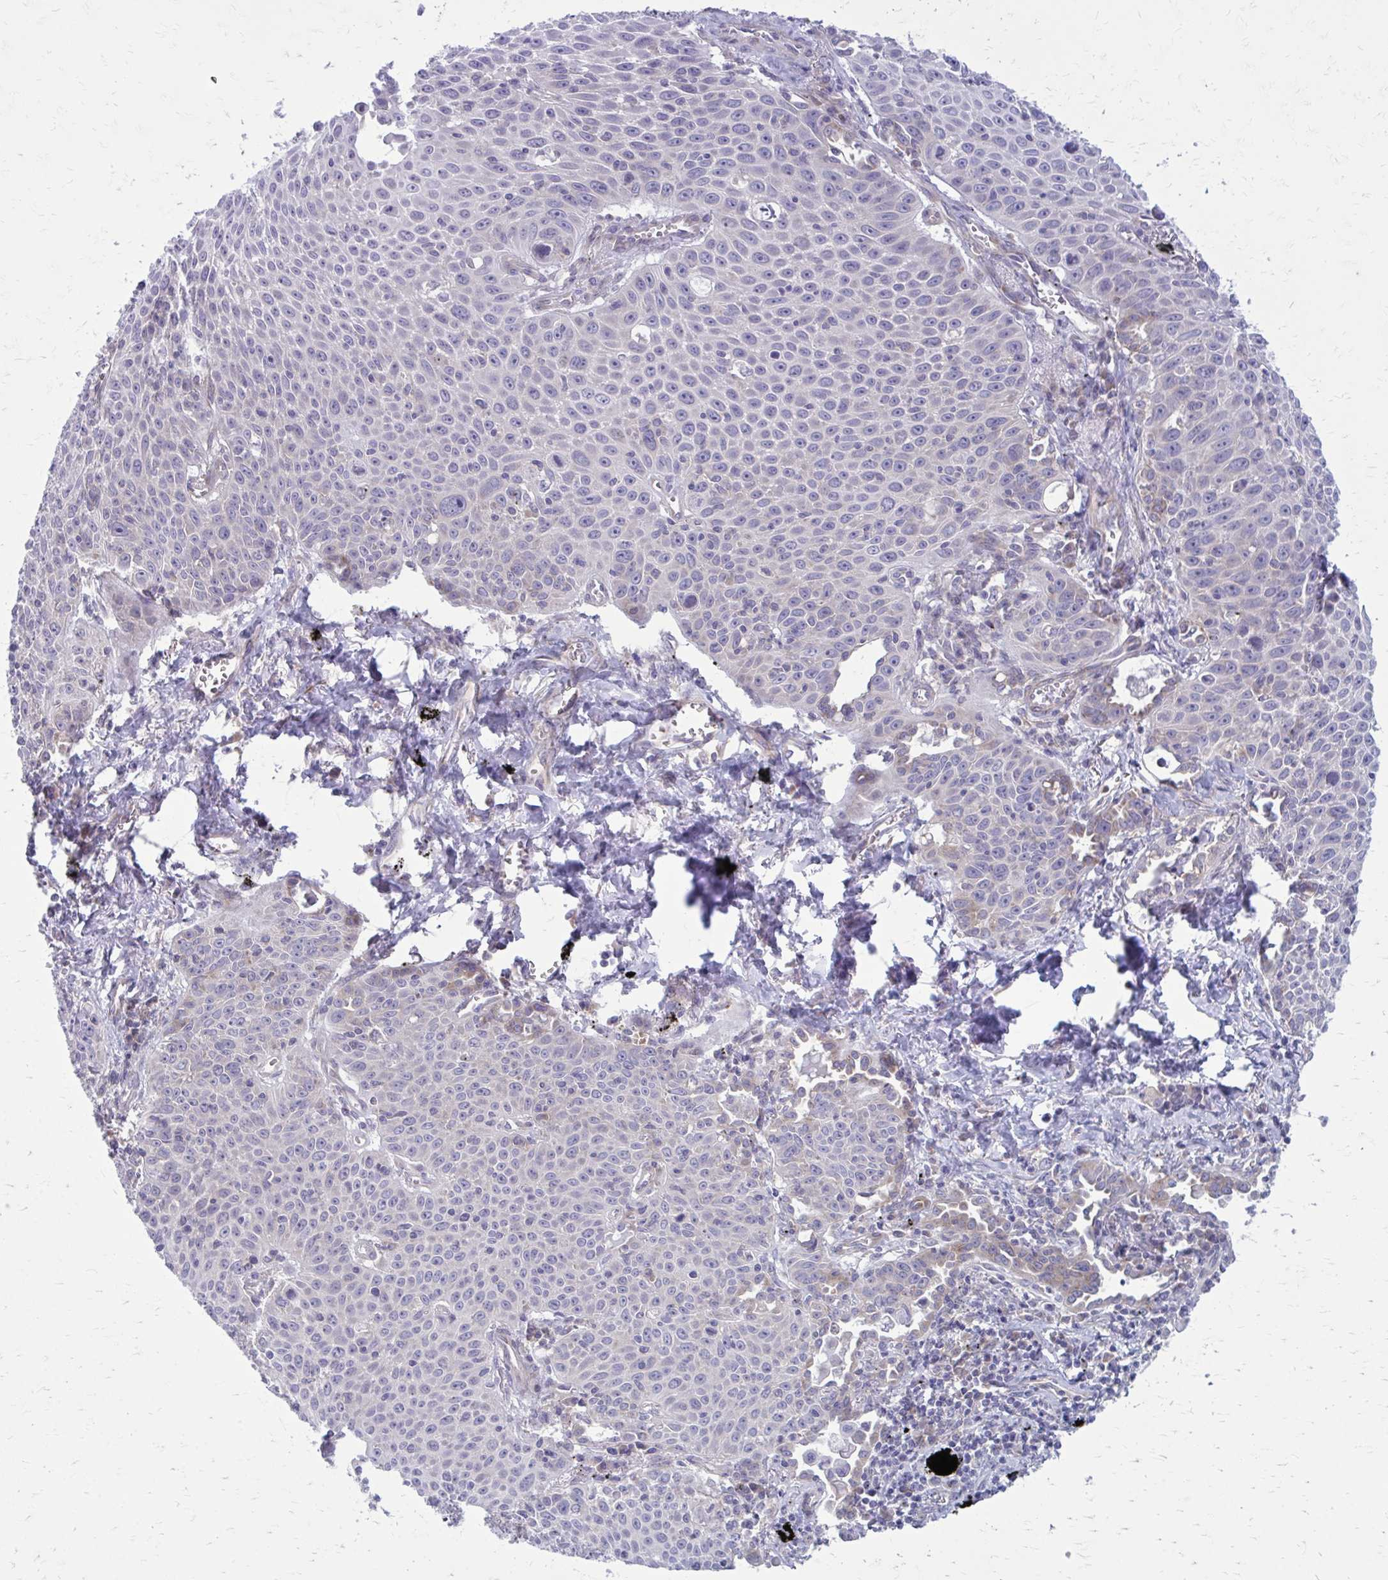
{"staining": {"intensity": "negative", "quantity": "none", "location": "none"}, "tissue": "lung cancer", "cell_type": "Tumor cells", "image_type": "cancer", "snomed": [{"axis": "morphology", "description": "Squamous cell carcinoma, NOS"}, {"axis": "morphology", "description": "Squamous cell carcinoma, metastatic, NOS"}, {"axis": "topography", "description": "Lymph node"}, {"axis": "topography", "description": "Lung"}], "caption": "Human lung cancer stained for a protein using immunohistochemistry (IHC) exhibits no expression in tumor cells.", "gene": "GIGYF2", "patient": {"sex": "female", "age": 62}}